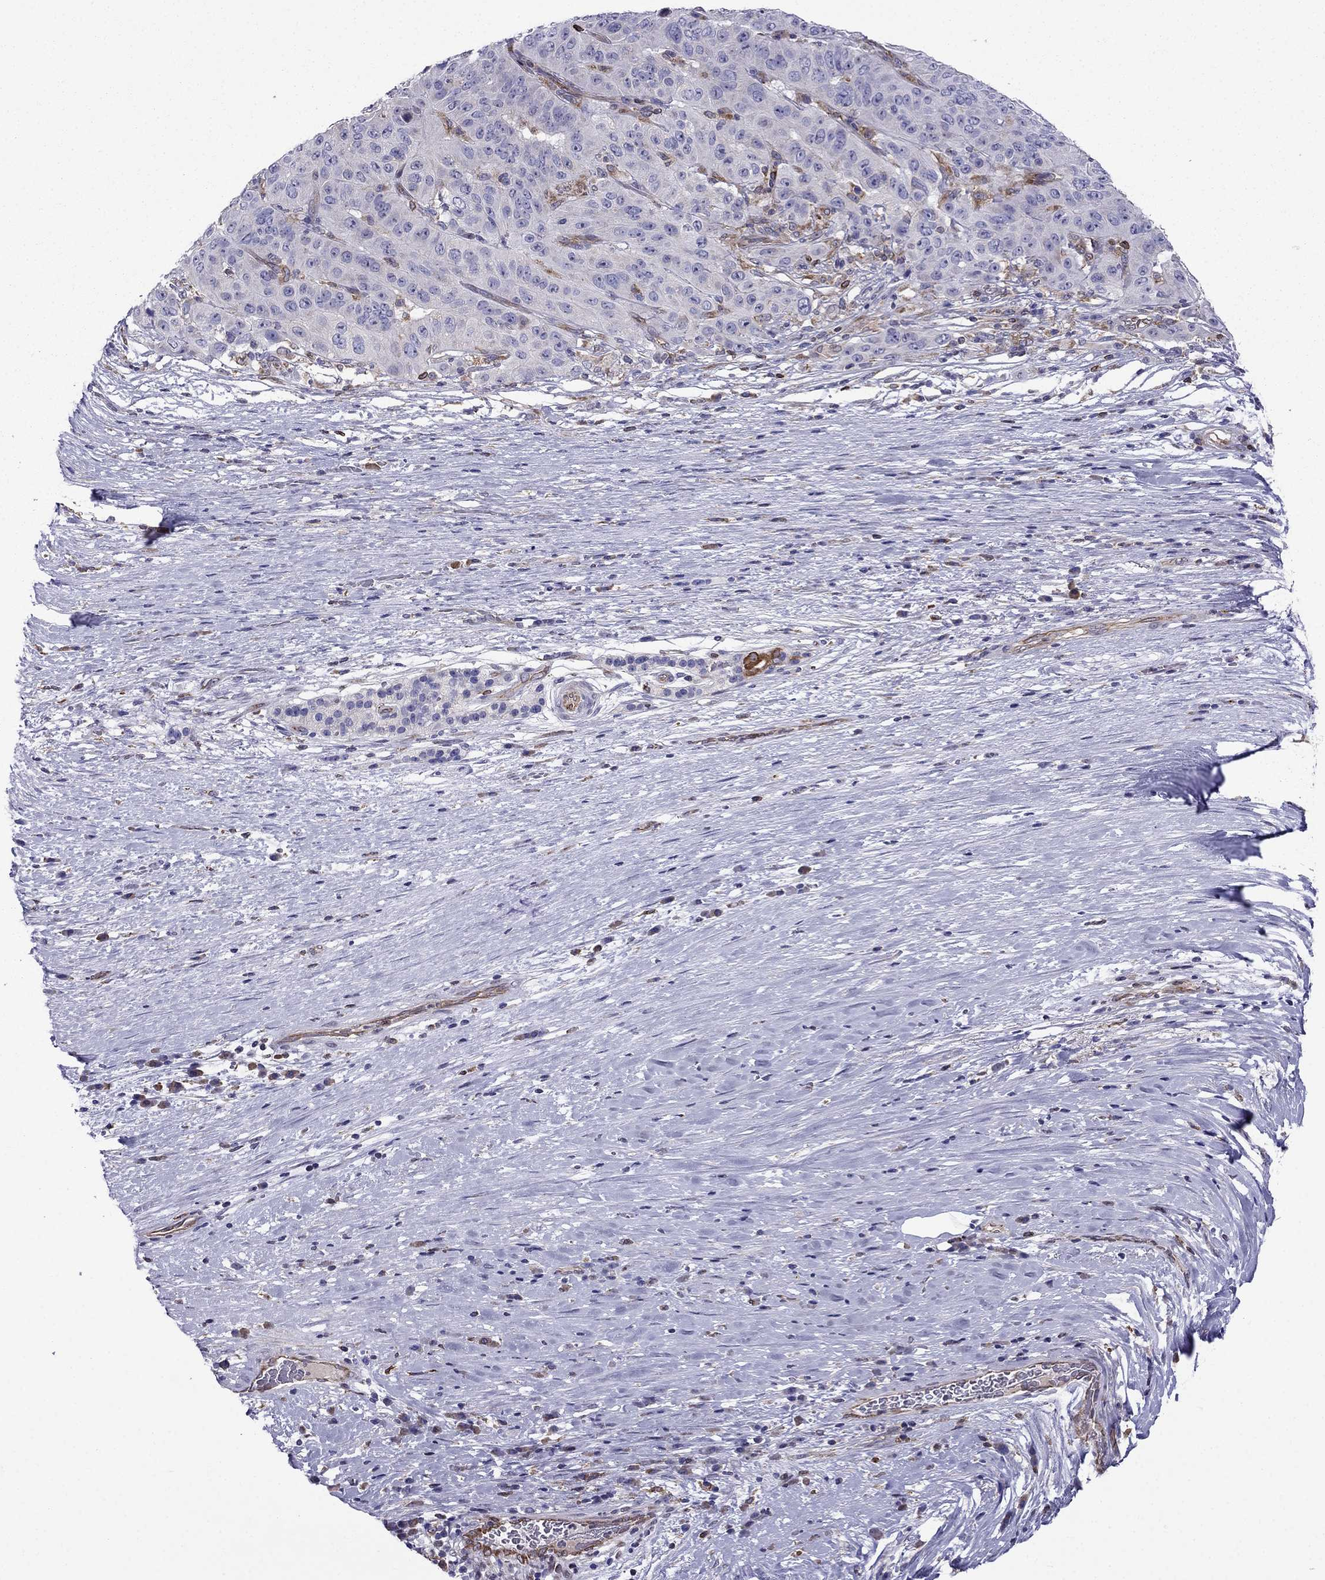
{"staining": {"intensity": "negative", "quantity": "none", "location": "none"}, "tissue": "pancreatic cancer", "cell_type": "Tumor cells", "image_type": "cancer", "snomed": [{"axis": "morphology", "description": "Adenocarcinoma, NOS"}, {"axis": "topography", "description": "Pancreas"}], "caption": "Tumor cells show no significant positivity in adenocarcinoma (pancreatic). (Stains: DAB IHC with hematoxylin counter stain, Microscopy: brightfield microscopy at high magnification).", "gene": "GNAL", "patient": {"sex": "male", "age": 63}}